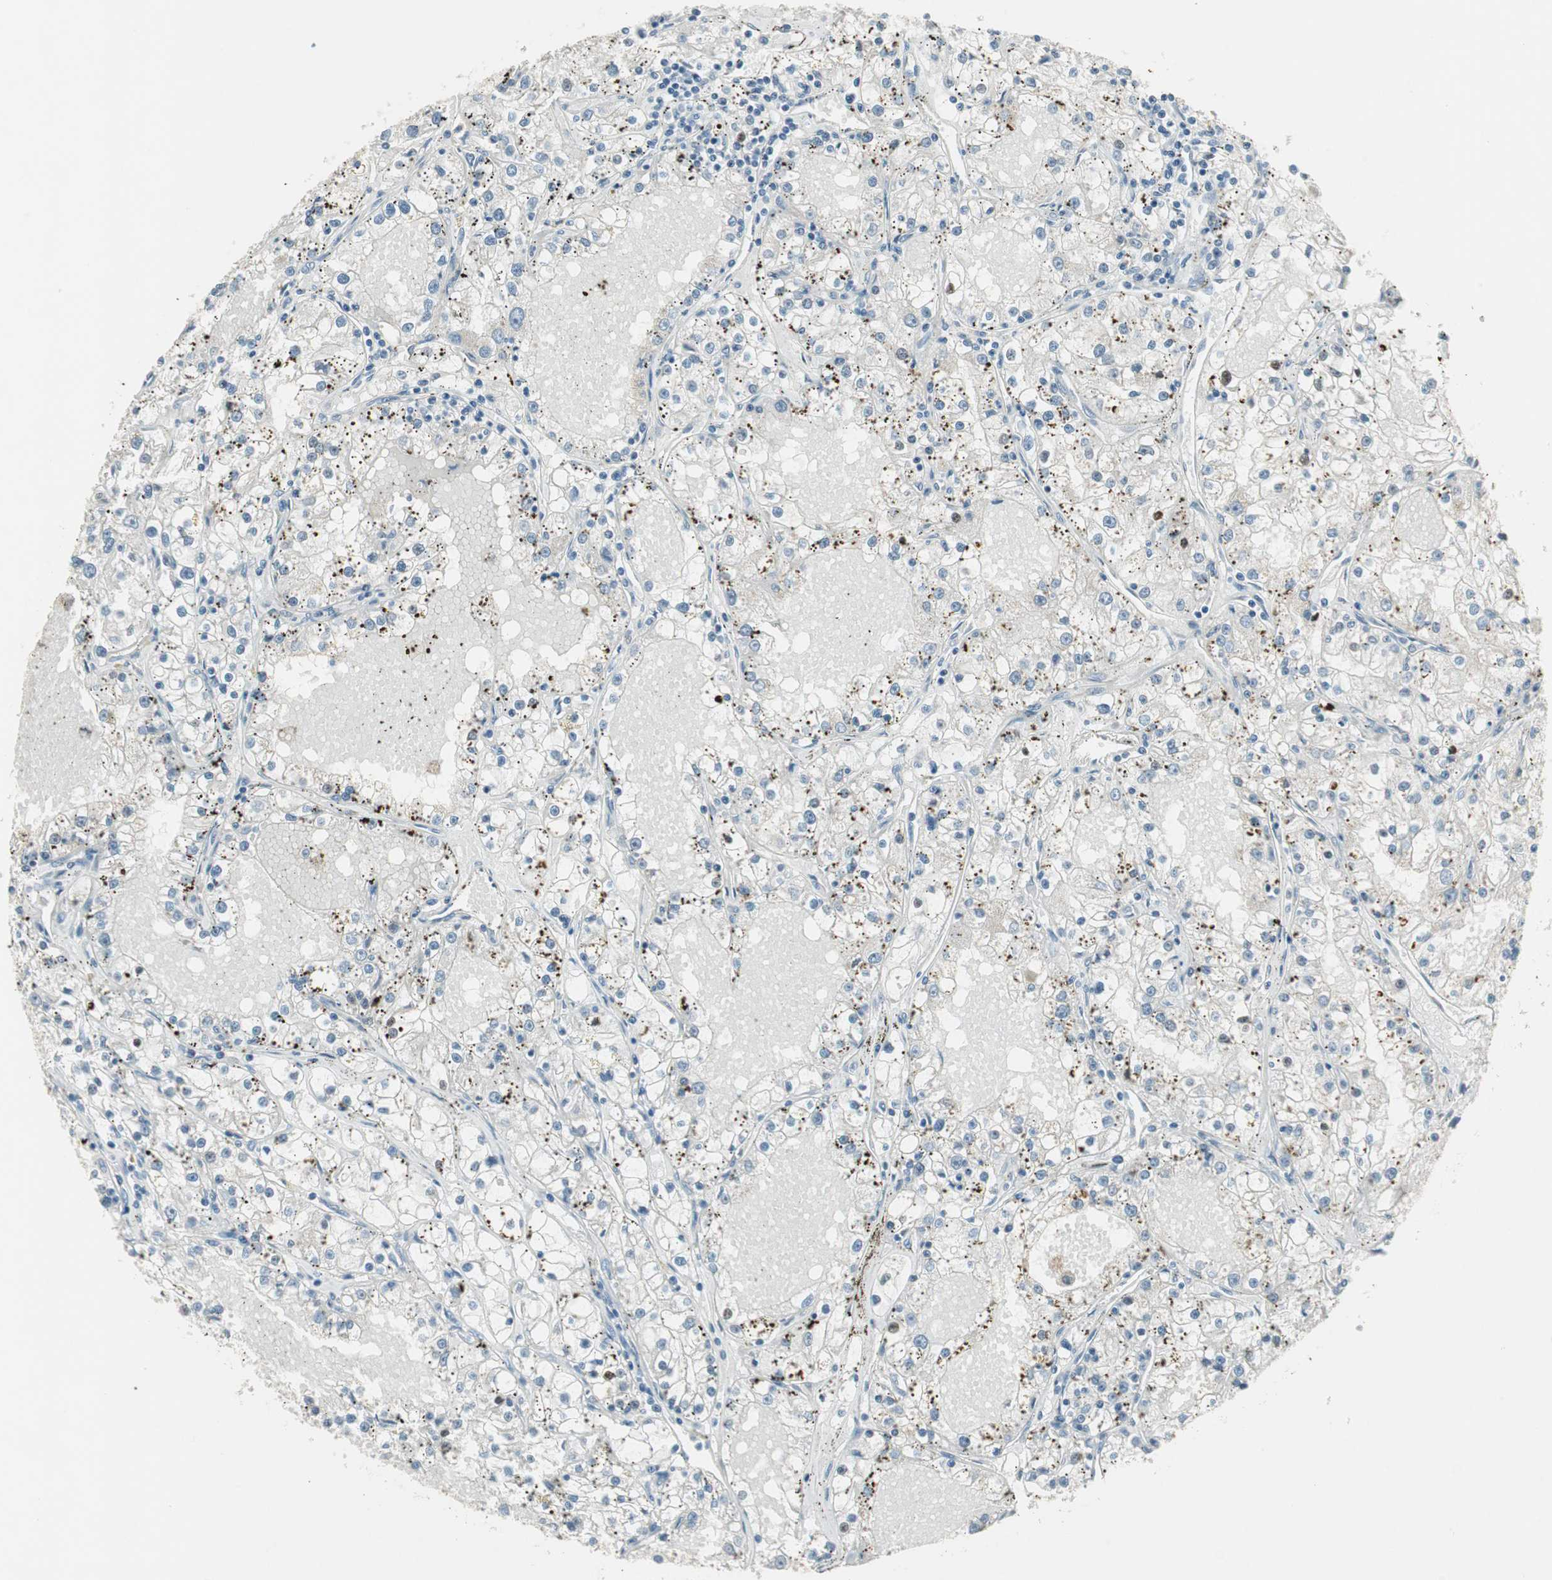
{"staining": {"intensity": "negative", "quantity": "none", "location": "none"}, "tissue": "renal cancer", "cell_type": "Tumor cells", "image_type": "cancer", "snomed": [{"axis": "morphology", "description": "Adenocarcinoma, NOS"}, {"axis": "topography", "description": "Kidney"}], "caption": "Immunohistochemical staining of renal cancer (adenocarcinoma) exhibits no significant expression in tumor cells. (Immunohistochemistry, brightfield microscopy, high magnification).", "gene": "STON1-GTF2A1L", "patient": {"sex": "male", "age": 56}}